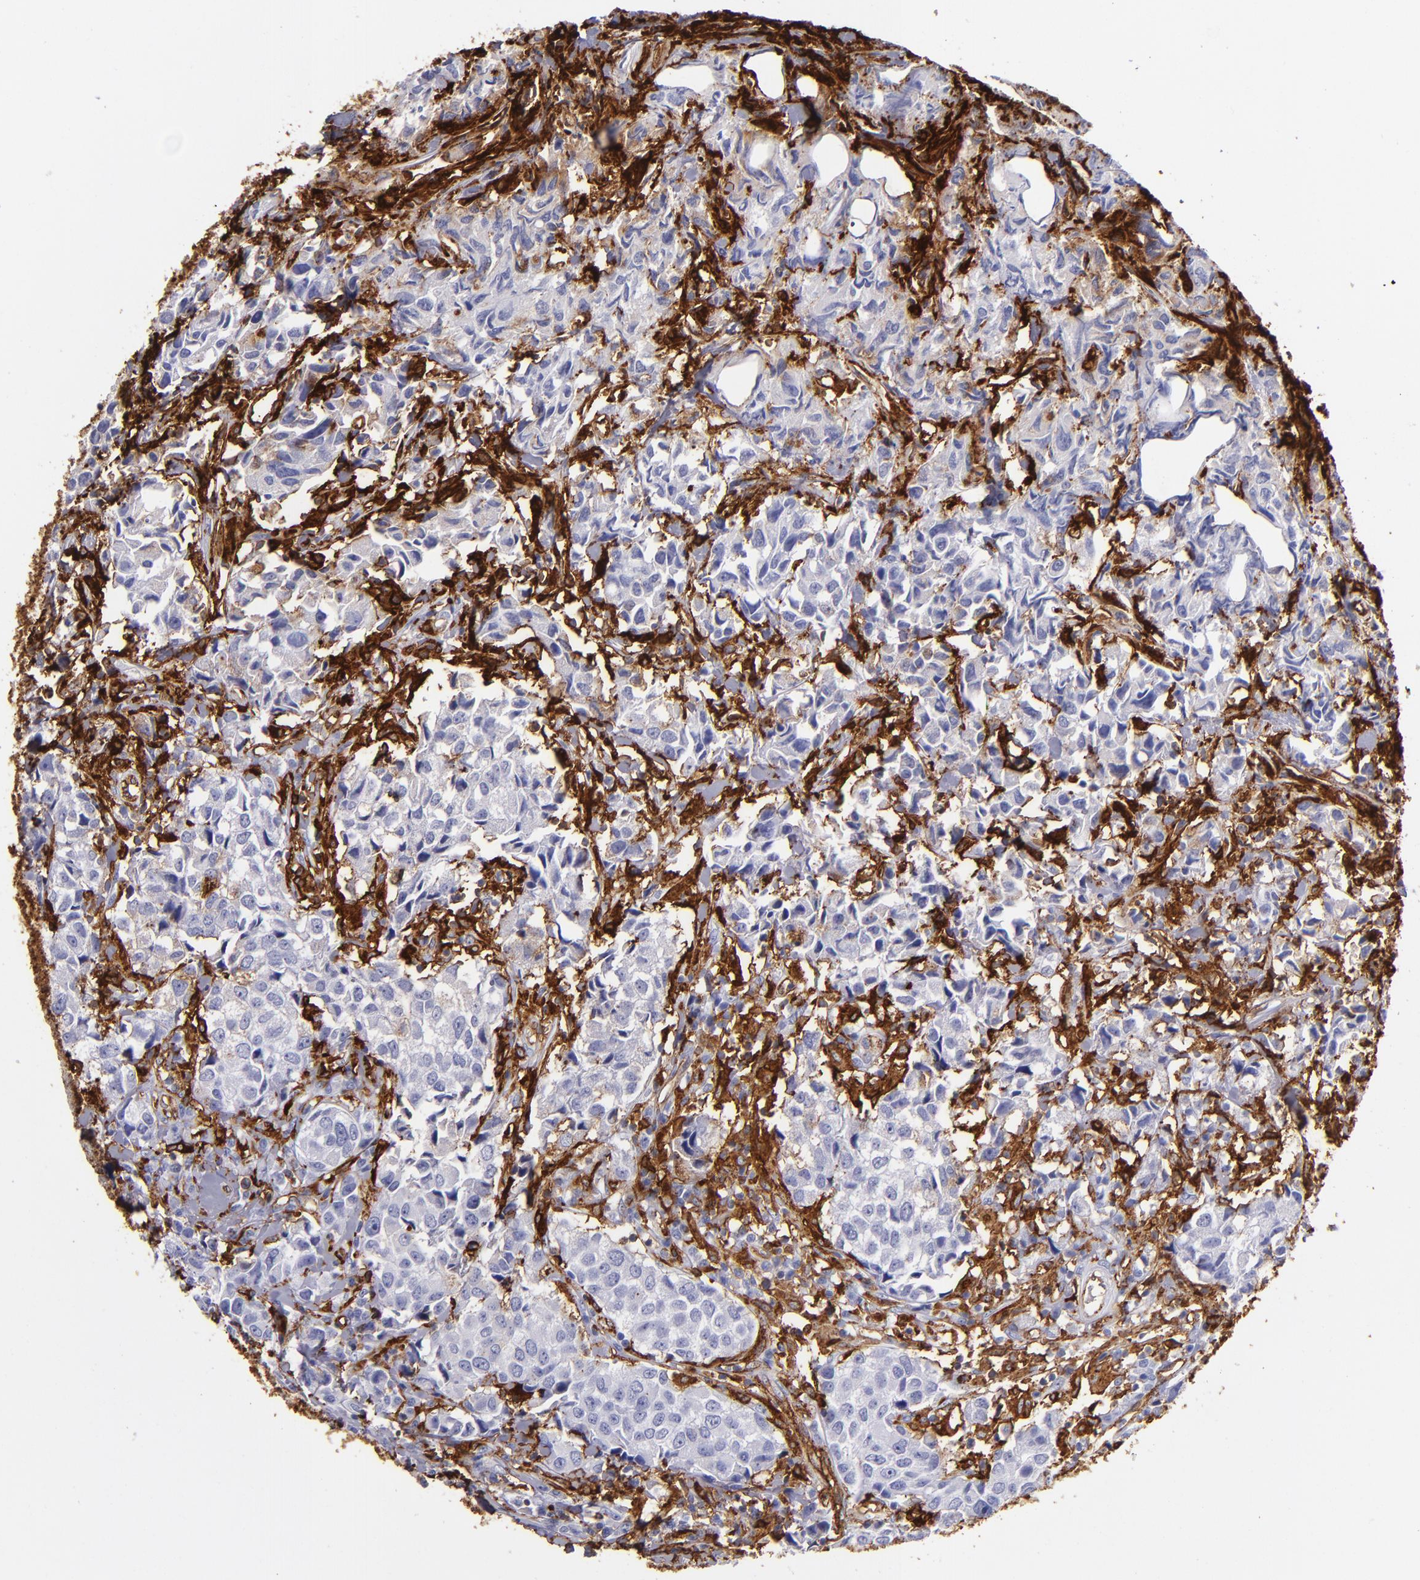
{"staining": {"intensity": "weak", "quantity": "<25%", "location": "cytoplasmic/membranous"}, "tissue": "urothelial cancer", "cell_type": "Tumor cells", "image_type": "cancer", "snomed": [{"axis": "morphology", "description": "Urothelial carcinoma, High grade"}, {"axis": "topography", "description": "Urinary bladder"}], "caption": "Immunohistochemistry image of neoplastic tissue: urothelial cancer stained with DAB displays no significant protein positivity in tumor cells. The staining is performed using DAB brown chromogen with nuclei counter-stained in using hematoxylin.", "gene": "HLA-DRA", "patient": {"sex": "female", "age": 75}}